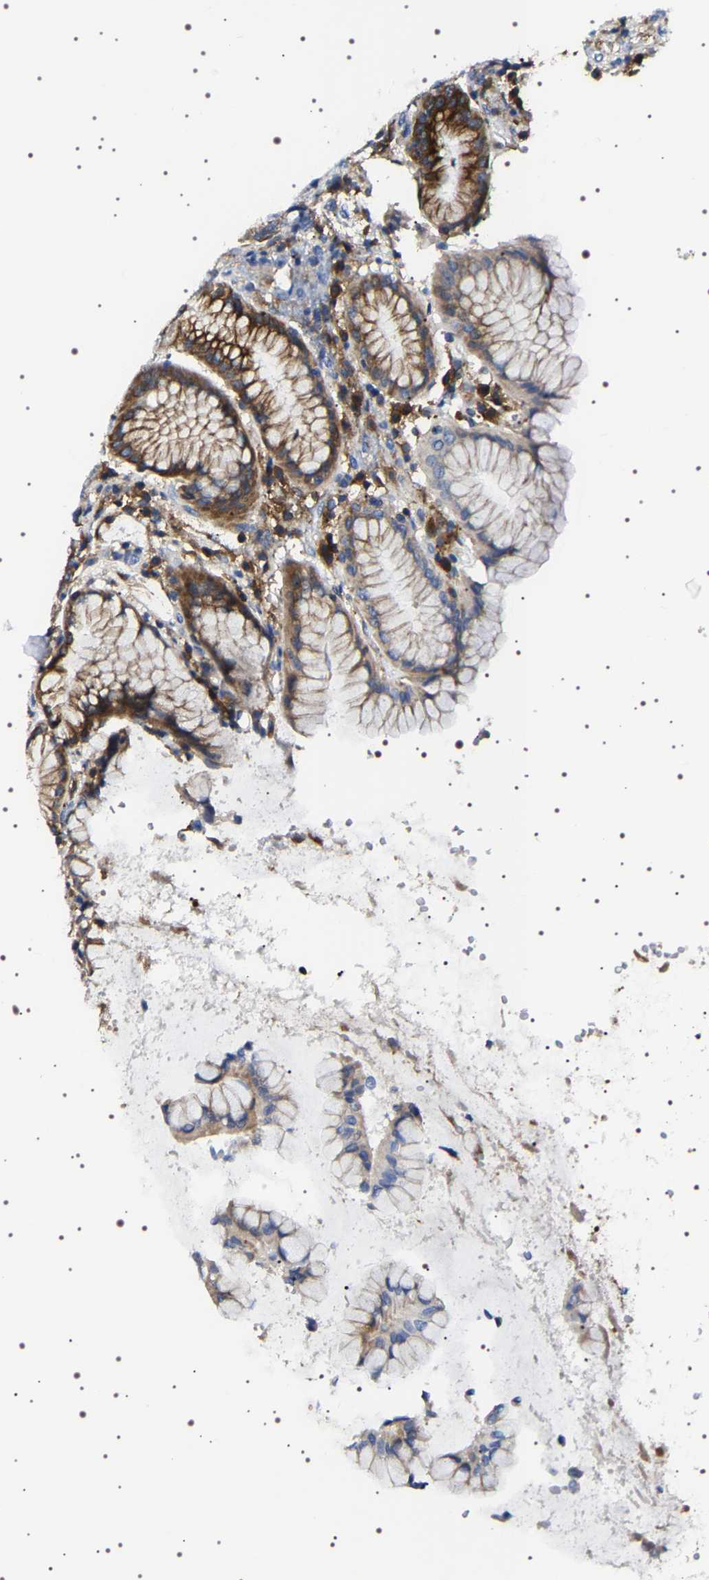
{"staining": {"intensity": "strong", "quantity": ">75%", "location": "cytoplasmic/membranous"}, "tissue": "stomach", "cell_type": "Glandular cells", "image_type": "normal", "snomed": [{"axis": "morphology", "description": "Normal tissue, NOS"}, {"axis": "topography", "description": "Stomach"}, {"axis": "topography", "description": "Stomach, lower"}], "caption": "Protein staining by immunohistochemistry (IHC) exhibits strong cytoplasmic/membranous expression in approximately >75% of glandular cells in benign stomach.", "gene": "SQLE", "patient": {"sex": "female", "age": 56}}